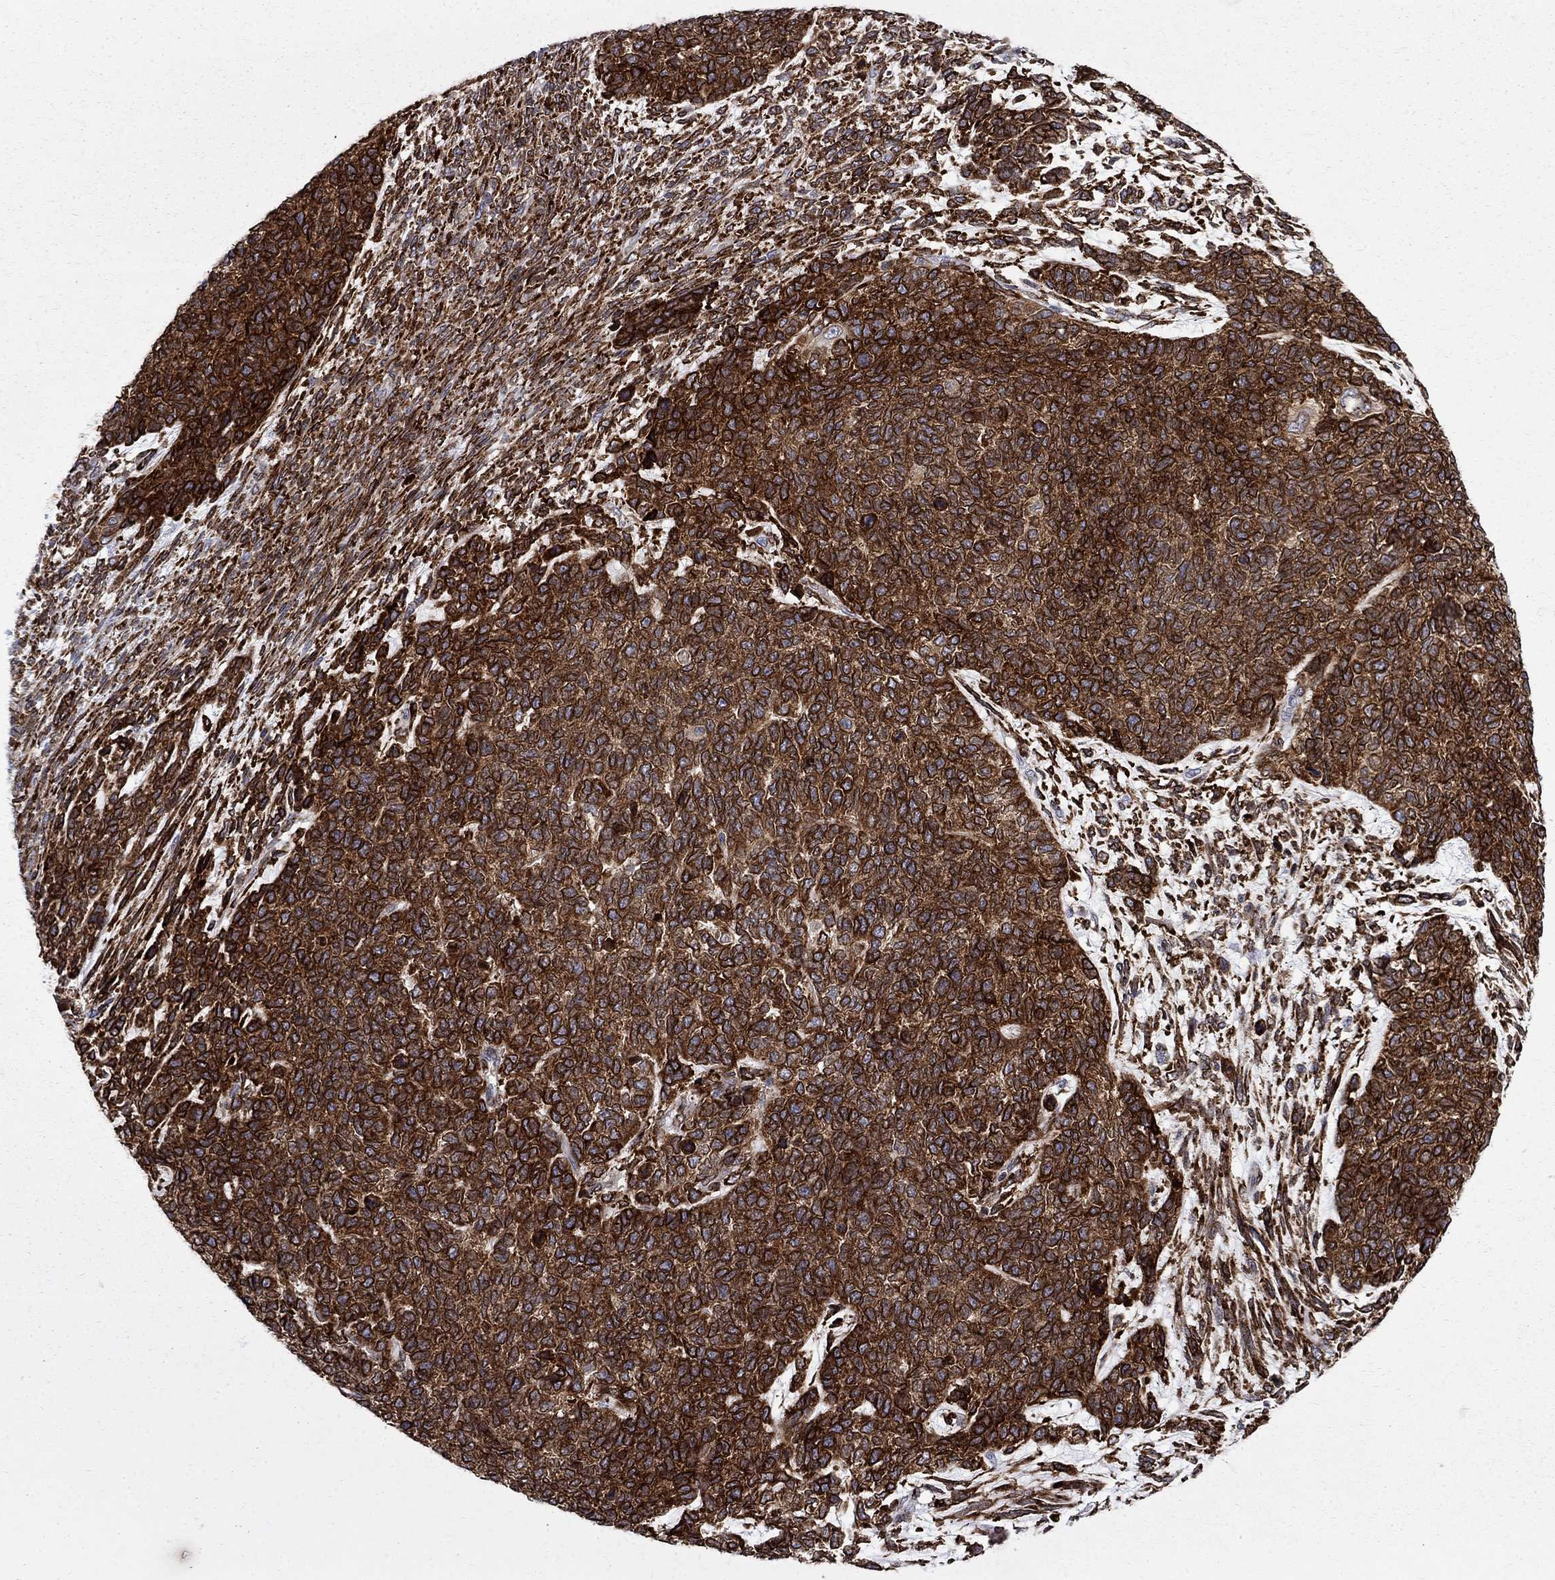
{"staining": {"intensity": "strong", "quantity": ">75%", "location": "cytoplasmic/membranous,nuclear"}, "tissue": "cervical cancer", "cell_type": "Tumor cells", "image_type": "cancer", "snomed": [{"axis": "morphology", "description": "Squamous cell carcinoma, NOS"}, {"axis": "topography", "description": "Cervix"}], "caption": "An image showing strong cytoplasmic/membranous and nuclear expression in about >75% of tumor cells in squamous cell carcinoma (cervical), as visualized by brown immunohistochemical staining.", "gene": "CAB39L", "patient": {"sex": "female", "age": 63}}